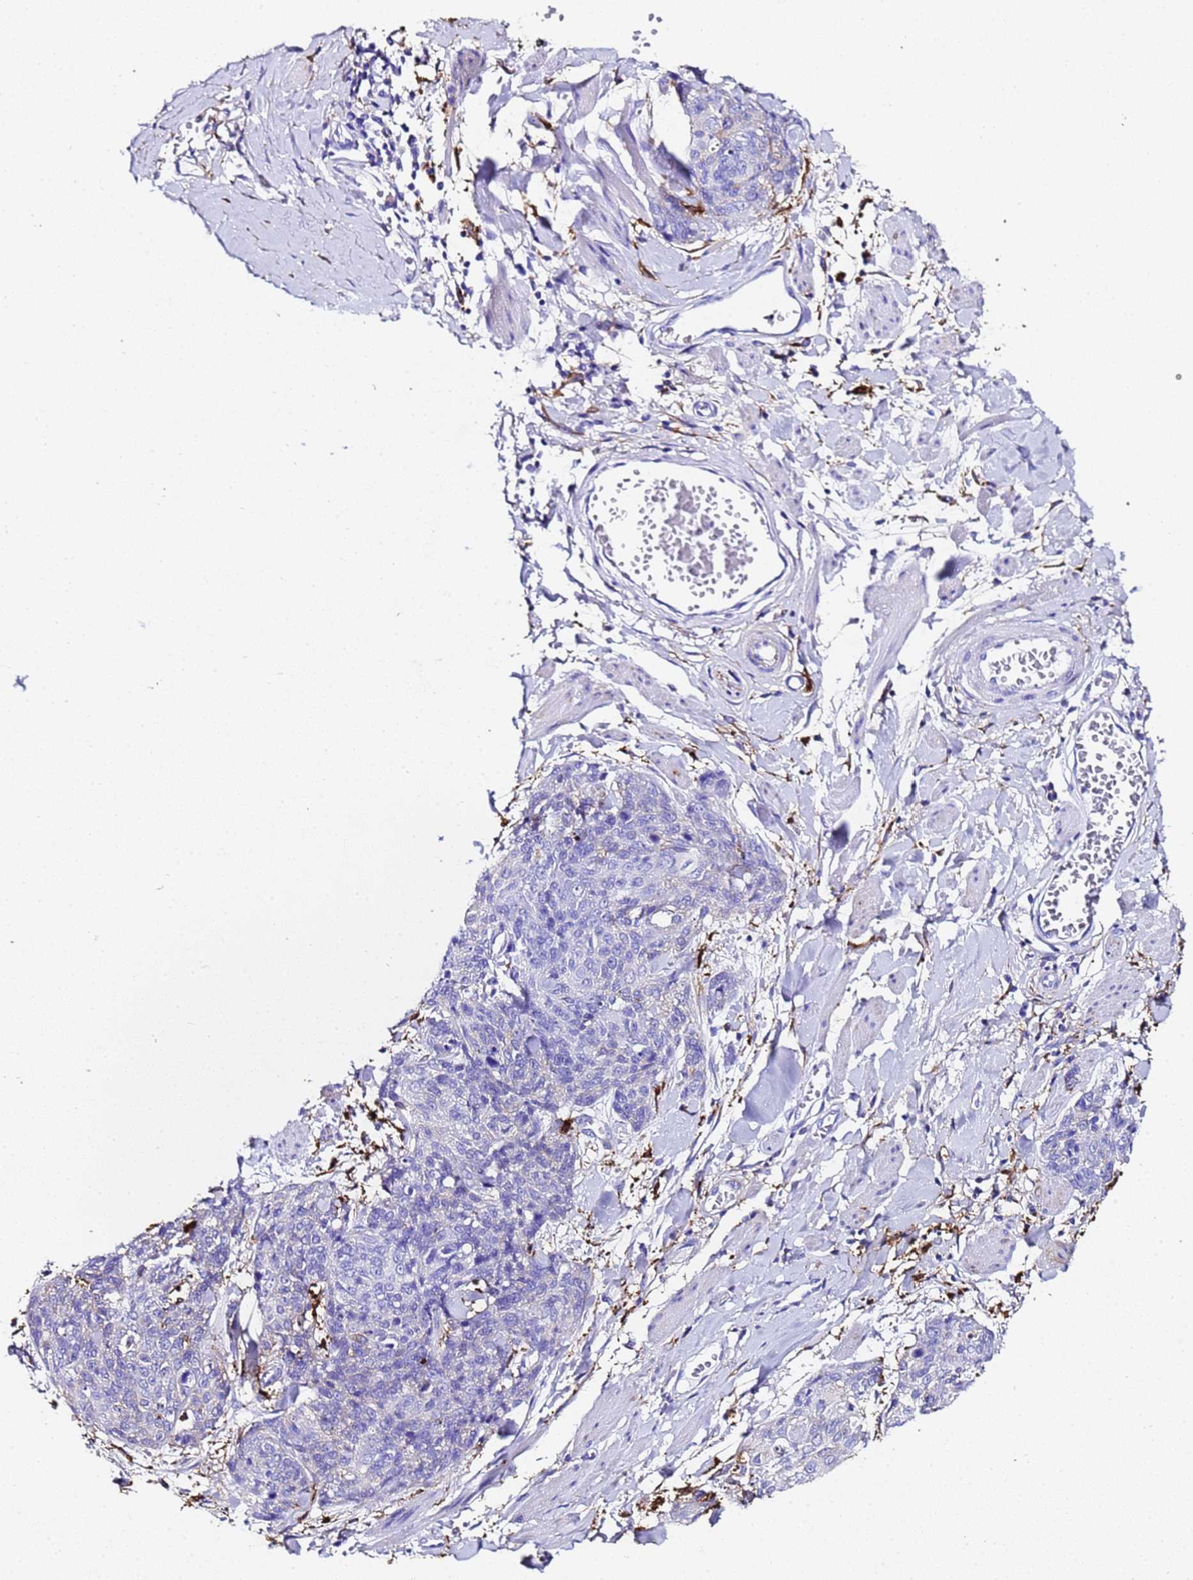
{"staining": {"intensity": "negative", "quantity": "none", "location": "none"}, "tissue": "skin cancer", "cell_type": "Tumor cells", "image_type": "cancer", "snomed": [{"axis": "morphology", "description": "Squamous cell carcinoma, NOS"}, {"axis": "topography", "description": "Skin"}, {"axis": "topography", "description": "Vulva"}], "caption": "The immunohistochemistry micrograph has no significant staining in tumor cells of skin cancer (squamous cell carcinoma) tissue. (DAB IHC with hematoxylin counter stain).", "gene": "FTL", "patient": {"sex": "female", "age": 85}}